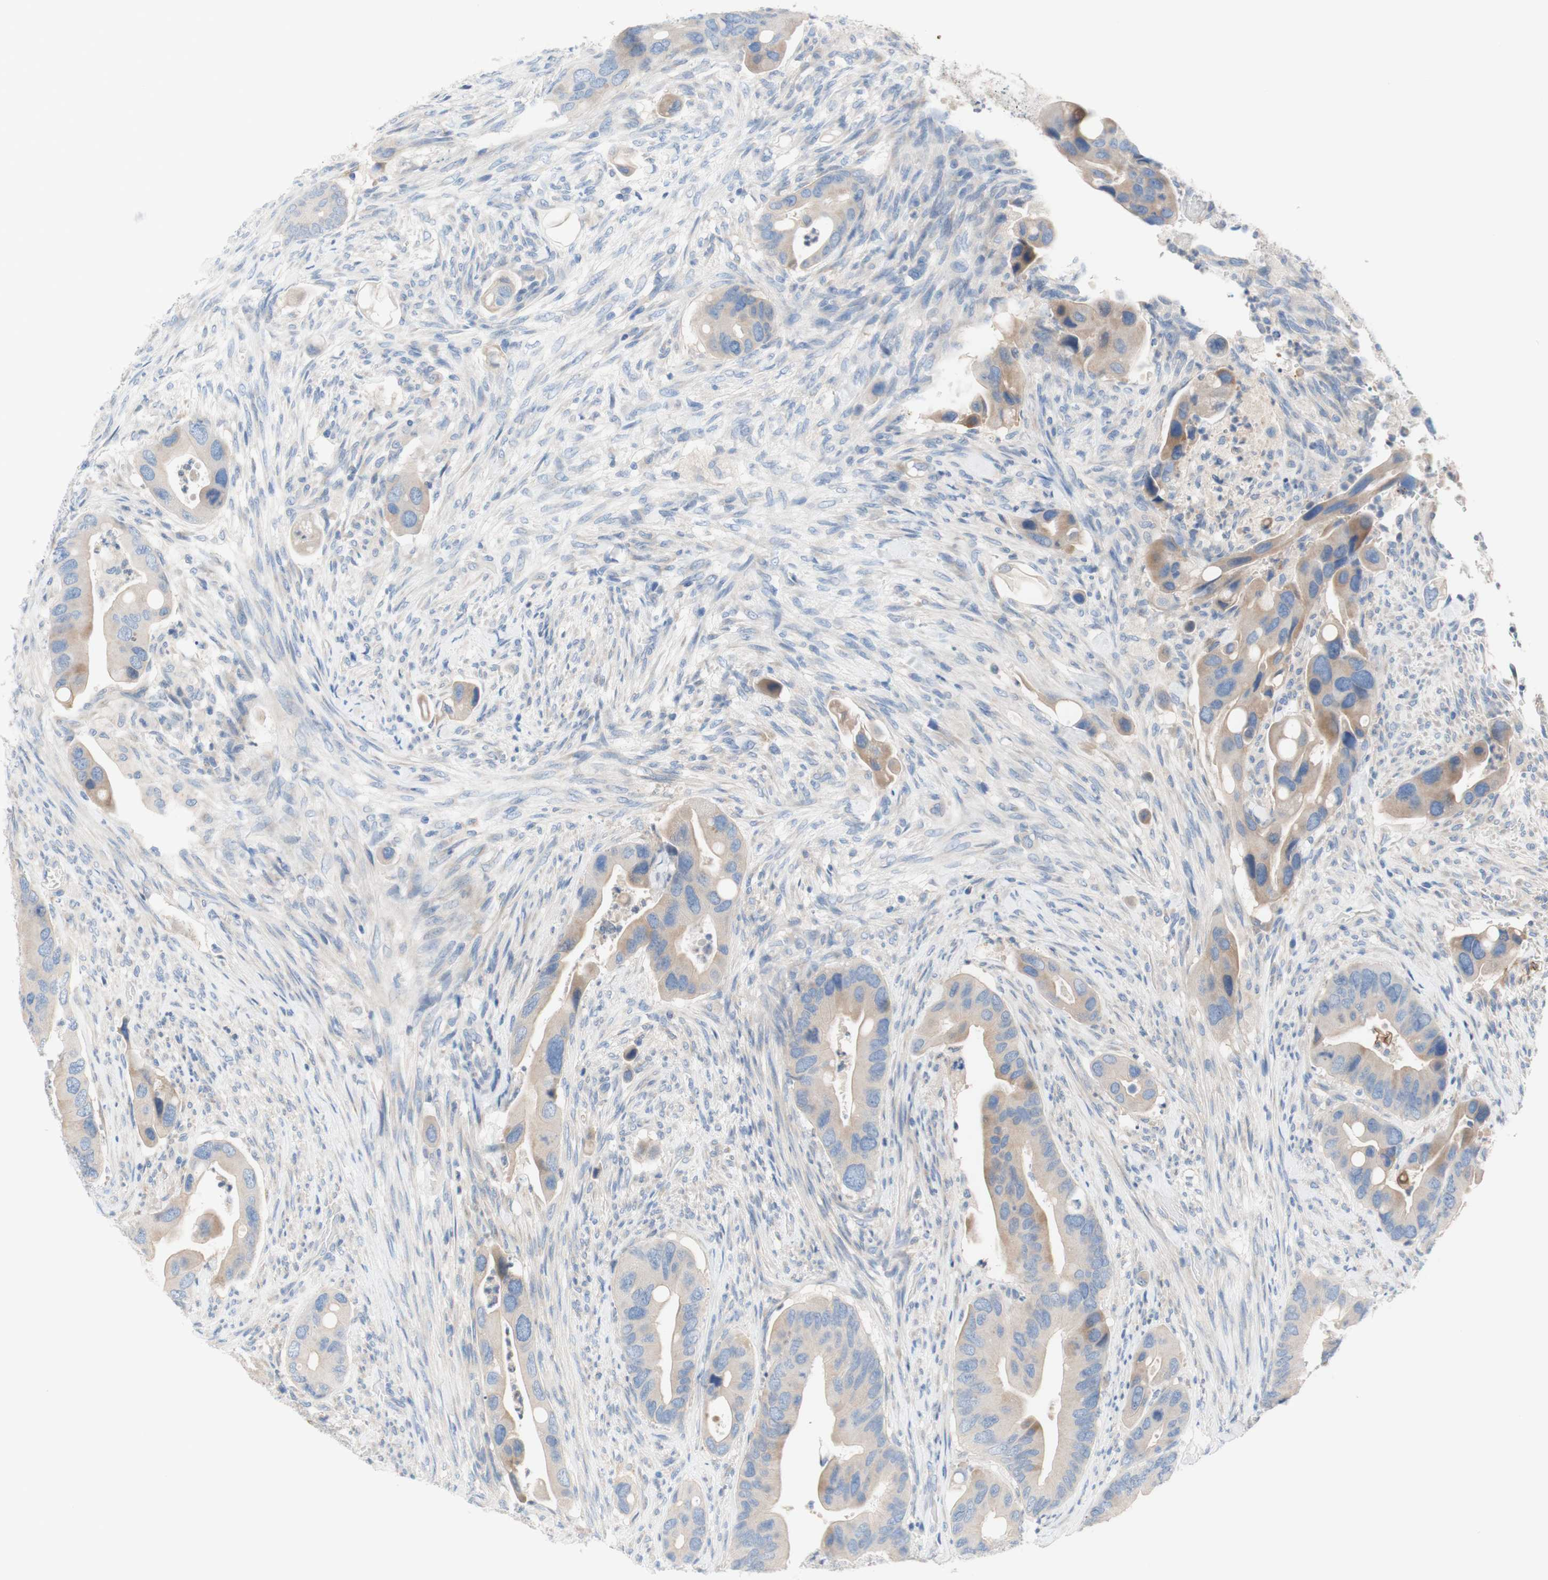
{"staining": {"intensity": "moderate", "quantity": "<25%", "location": "cytoplasmic/membranous"}, "tissue": "colorectal cancer", "cell_type": "Tumor cells", "image_type": "cancer", "snomed": [{"axis": "morphology", "description": "Adenocarcinoma, NOS"}, {"axis": "topography", "description": "Rectum"}], "caption": "The photomicrograph reveals immunohistochemical staining of colorectal cancer (adenocarcinoma). There is moderate cytoplasmic/membranous staining is identified in approximately <25% of tumor cells.", "gene": "F3", "patient": {"sex": "female", "age": 57}}